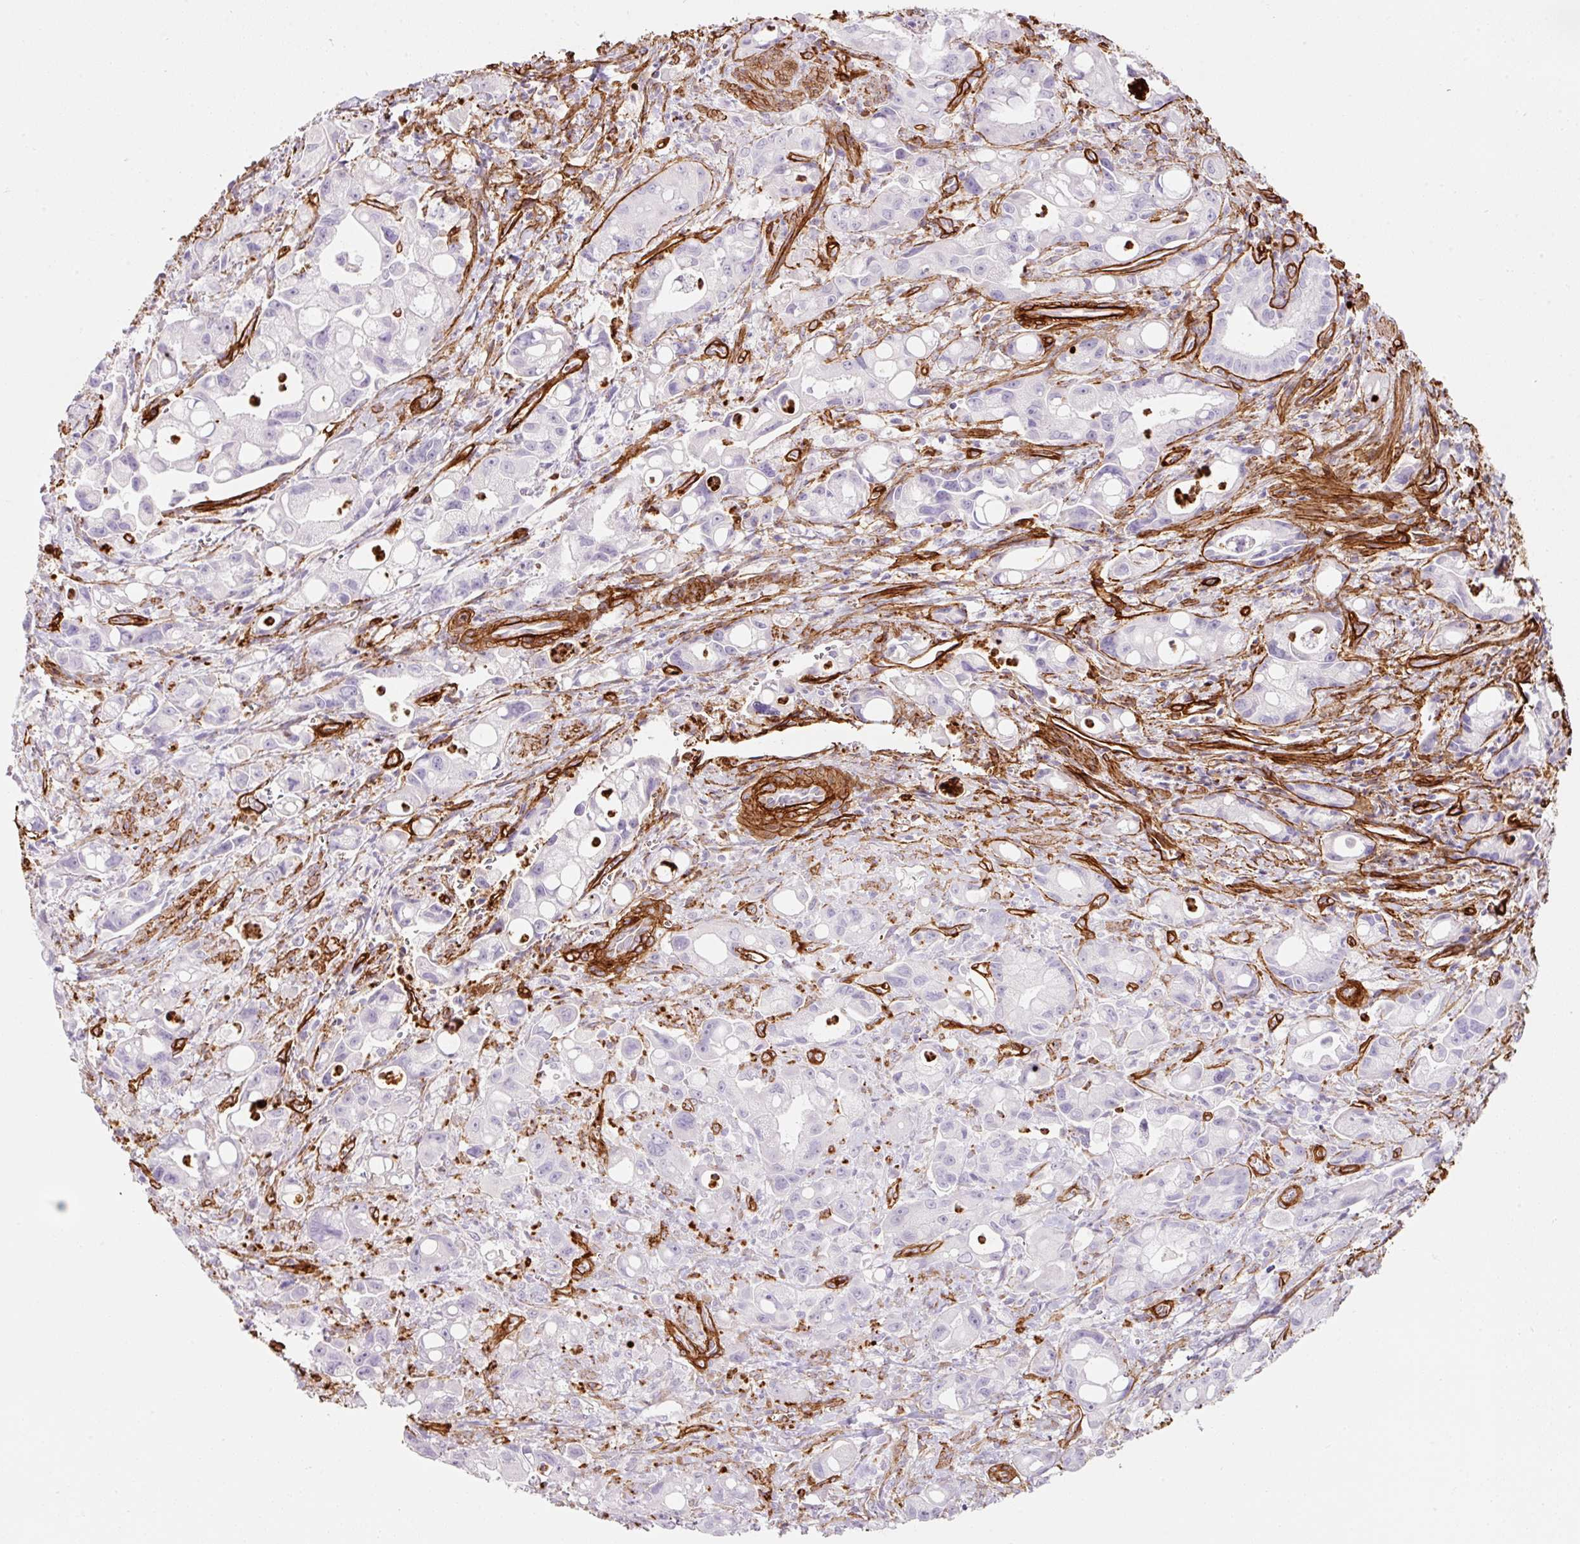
{"staining": {"intensity": "negative", "quantity": "none", "location": "none"}, "tissue": "pancreatic cancer", "cell_type": "Tumor cells", "image_type": "cancer", "snomed": [{"axis": "morphology", "description": "Adenocarcinoma, NOS"}, {"axis": "topography", "description": "Pancreas"}], "caption": "The immunohistochemistry micrograph has no significant positivity in tumor cells of adenocarcinoma (pancreatic) tissue.", "gene": "LOXL4", "patient": {"sex": "male", "age": 68}}